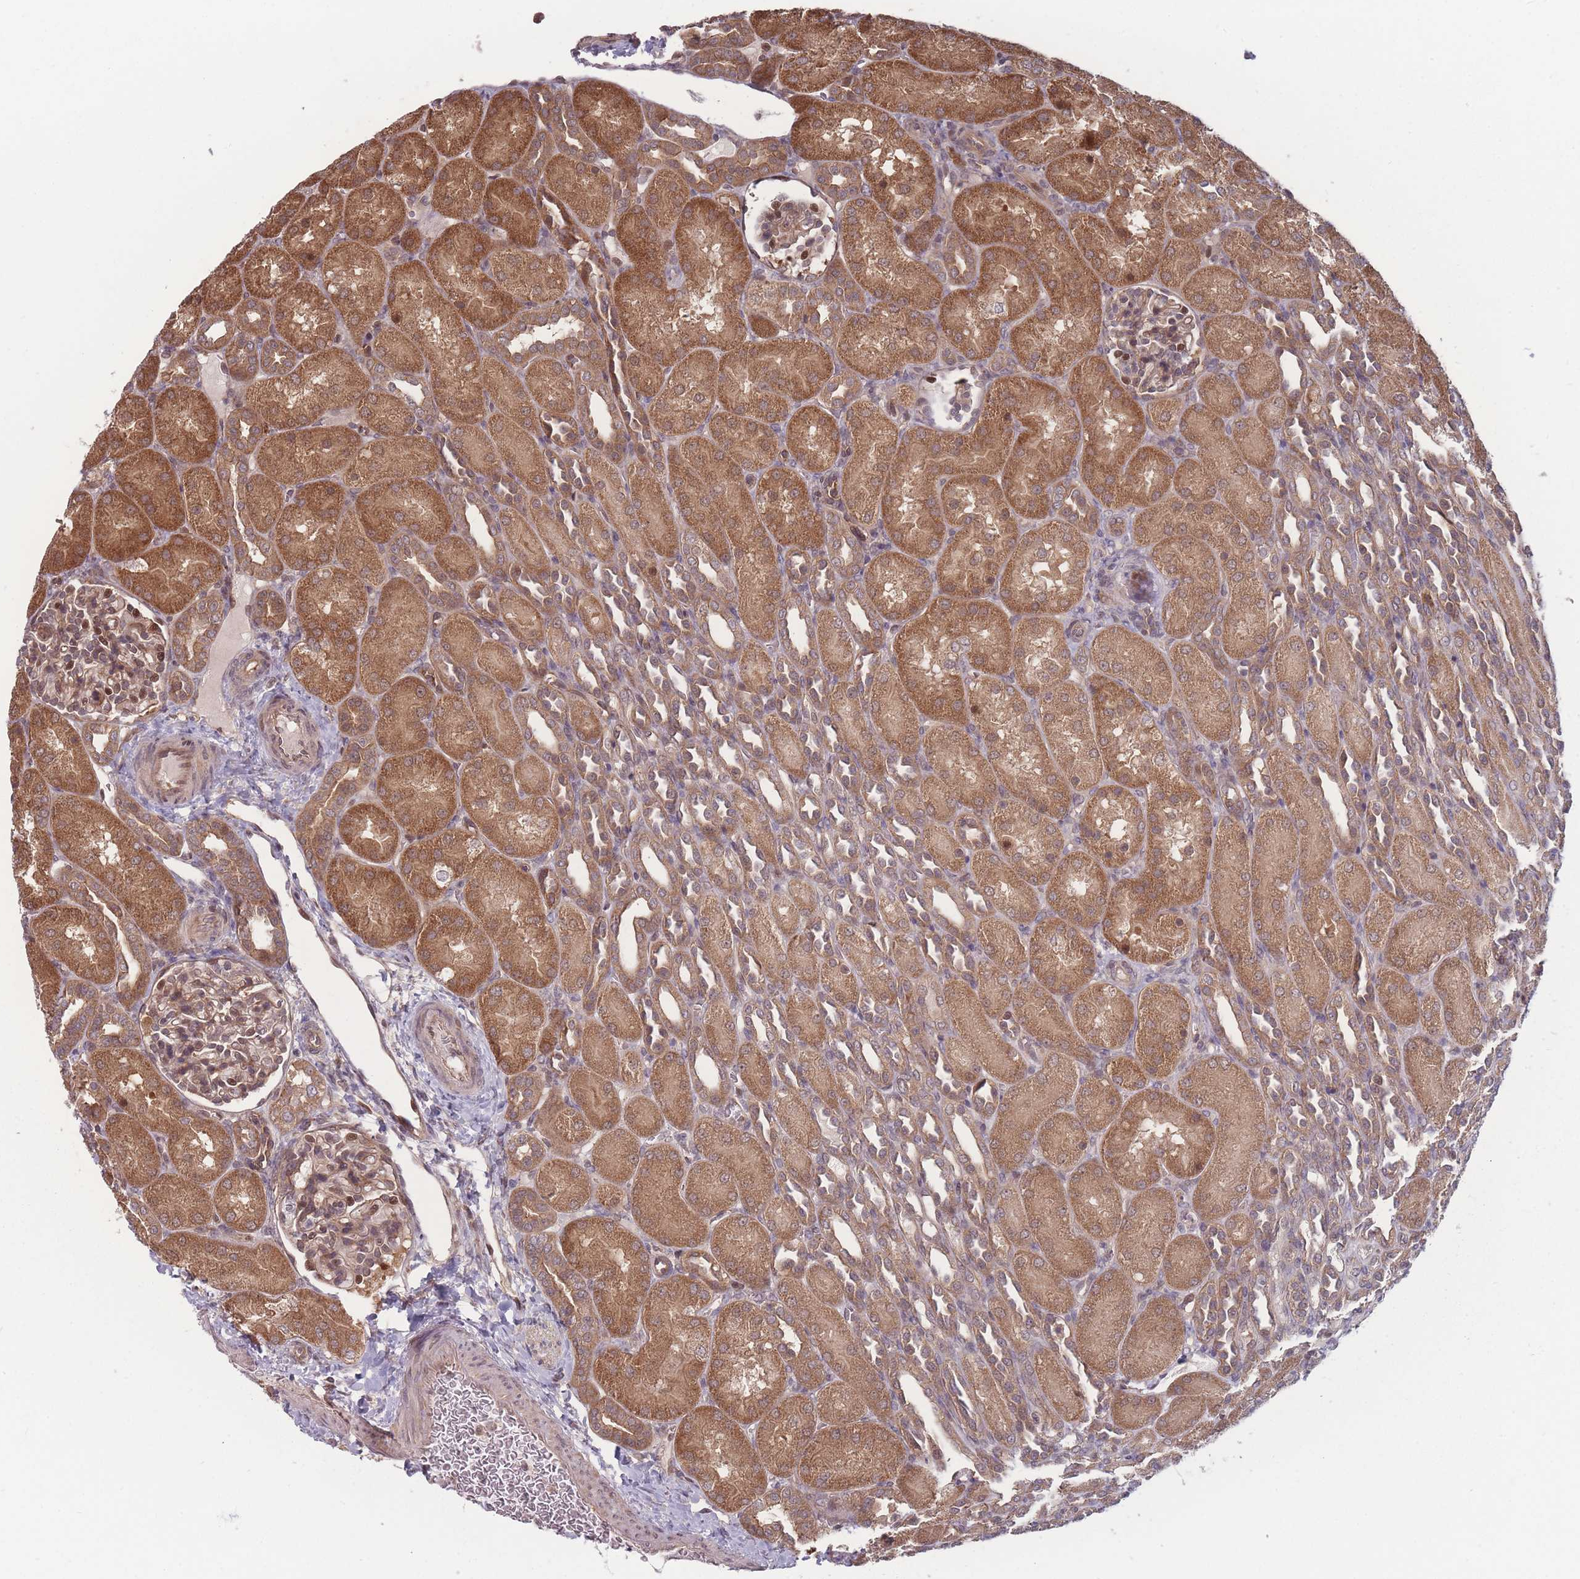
{"staining": {"intensity": "moderate", "quantity": ">75%", "location": "cytoplasmic/membranous,nuclear"}, "tissue": "kidney", "cell_type": "Cells in glomeruli", "image_type": "normal", "snomed": [{"axis": "morphology", "description": "Normal tissue, NOS"}, {"axis": "topography", "description": "Kidney"}], "caption": "A micrograph of kidney stained for a protein shows moderate cytoplasmic/membranous,nuclear brown staining in cells in glomeruli. (DAB (3,3'-diaminobenzidine) IHC, brown staining for protein, blue staining for nuclei).", "gene": "RPS18", "patient": {"sex": "male", "age": 1}}